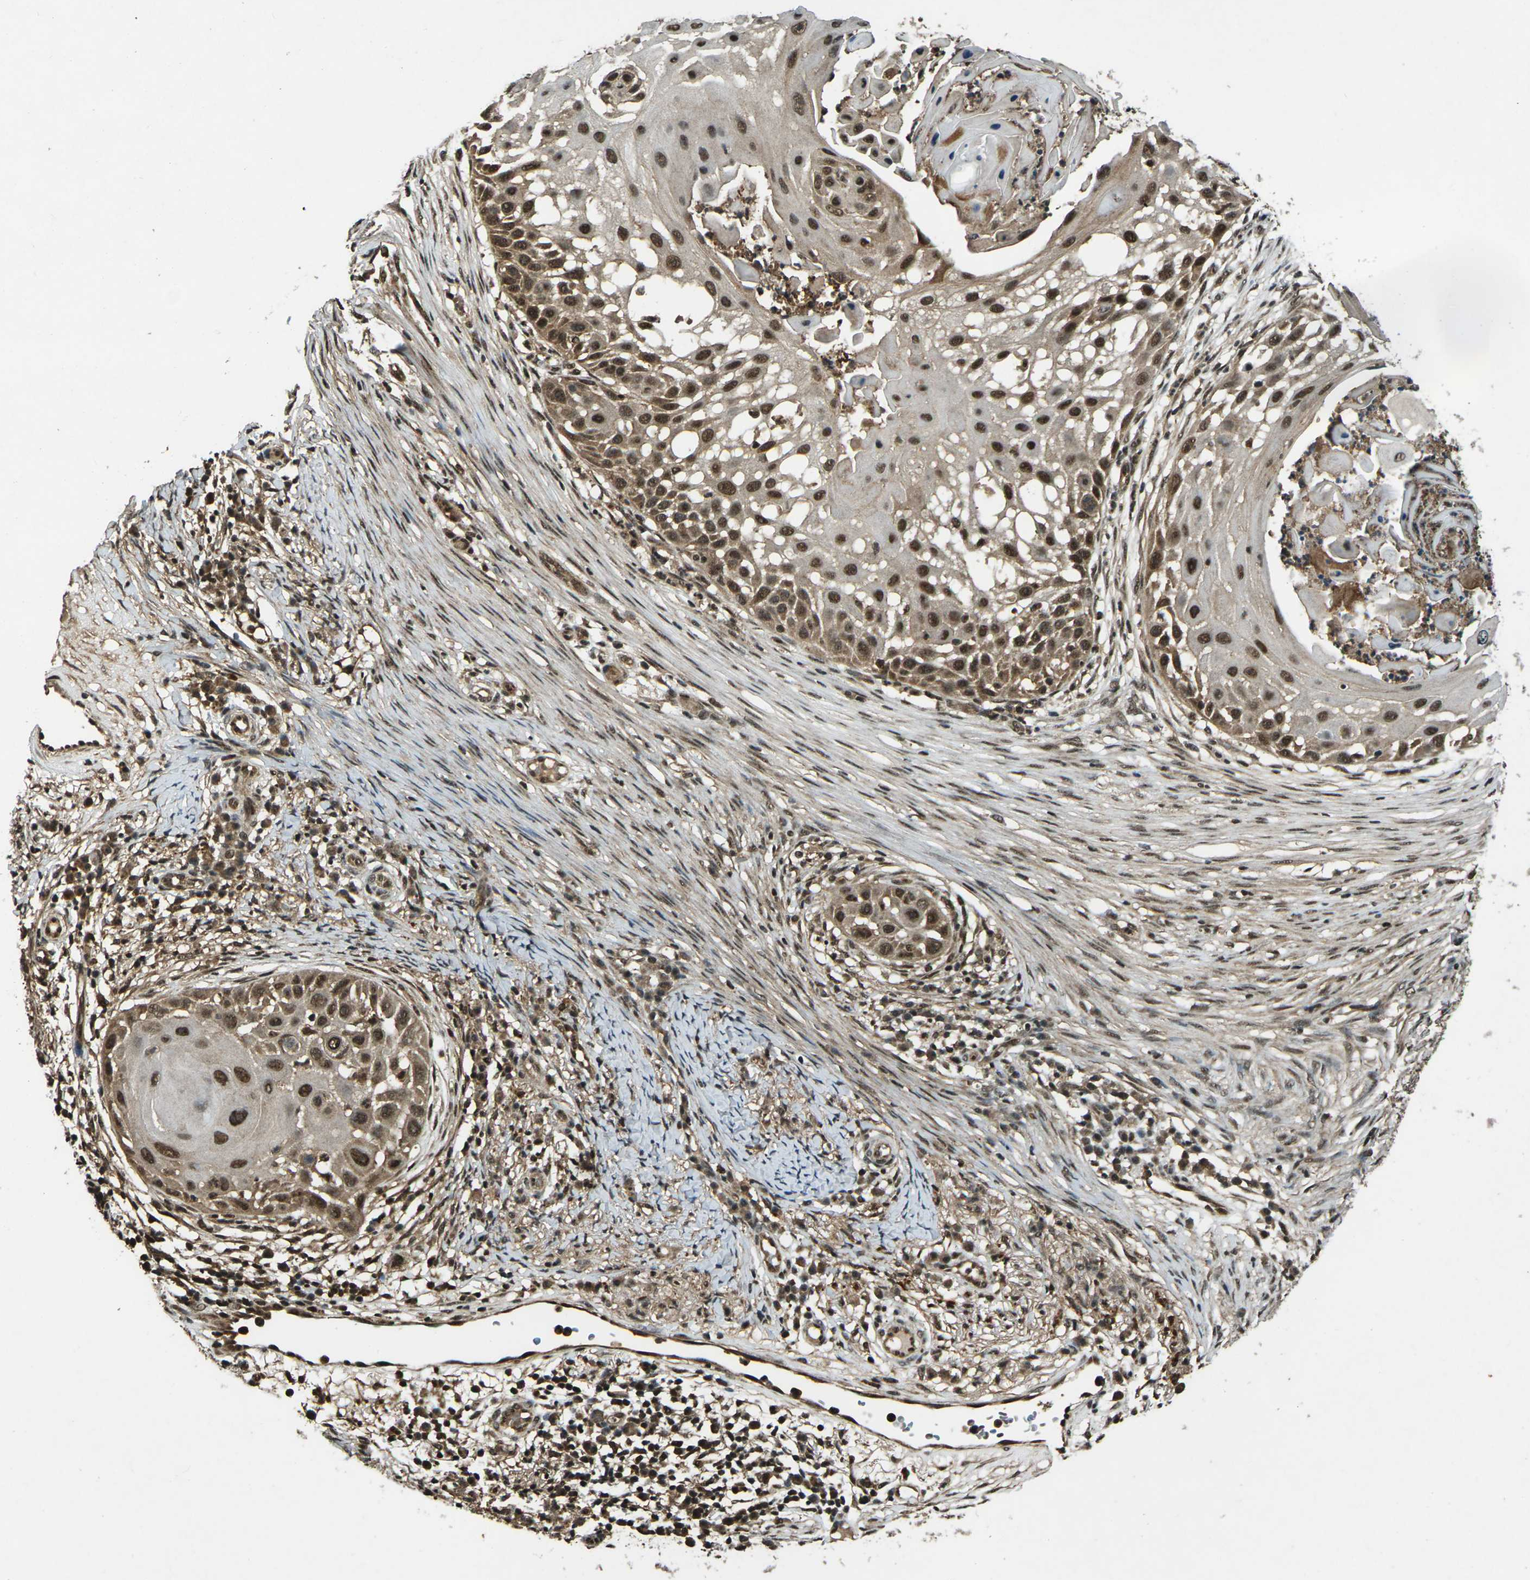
{"staining": {"intensity": "strong", "quantity": ">75%", "location": "cytoplasmic/membranous,nuclear"}, "tissue": "skin cancer", "cell_type": "Tumor cells", "image_type": "cancer", "snomed": [{"axis": "morphology", "description": "Squamous cell carcinoma, NOS"}, {"axis": "topography", "description": "Skin"}], "caption": "Immunohistochemistry (IHC) (DAB) staining of skin cancer shows strong cytoplasmic/membranous and nuclear protein staining in approximately >75% of tumor cells.", "gene": "NR4A2", "patient": {"sex": "female", "age": 44}}